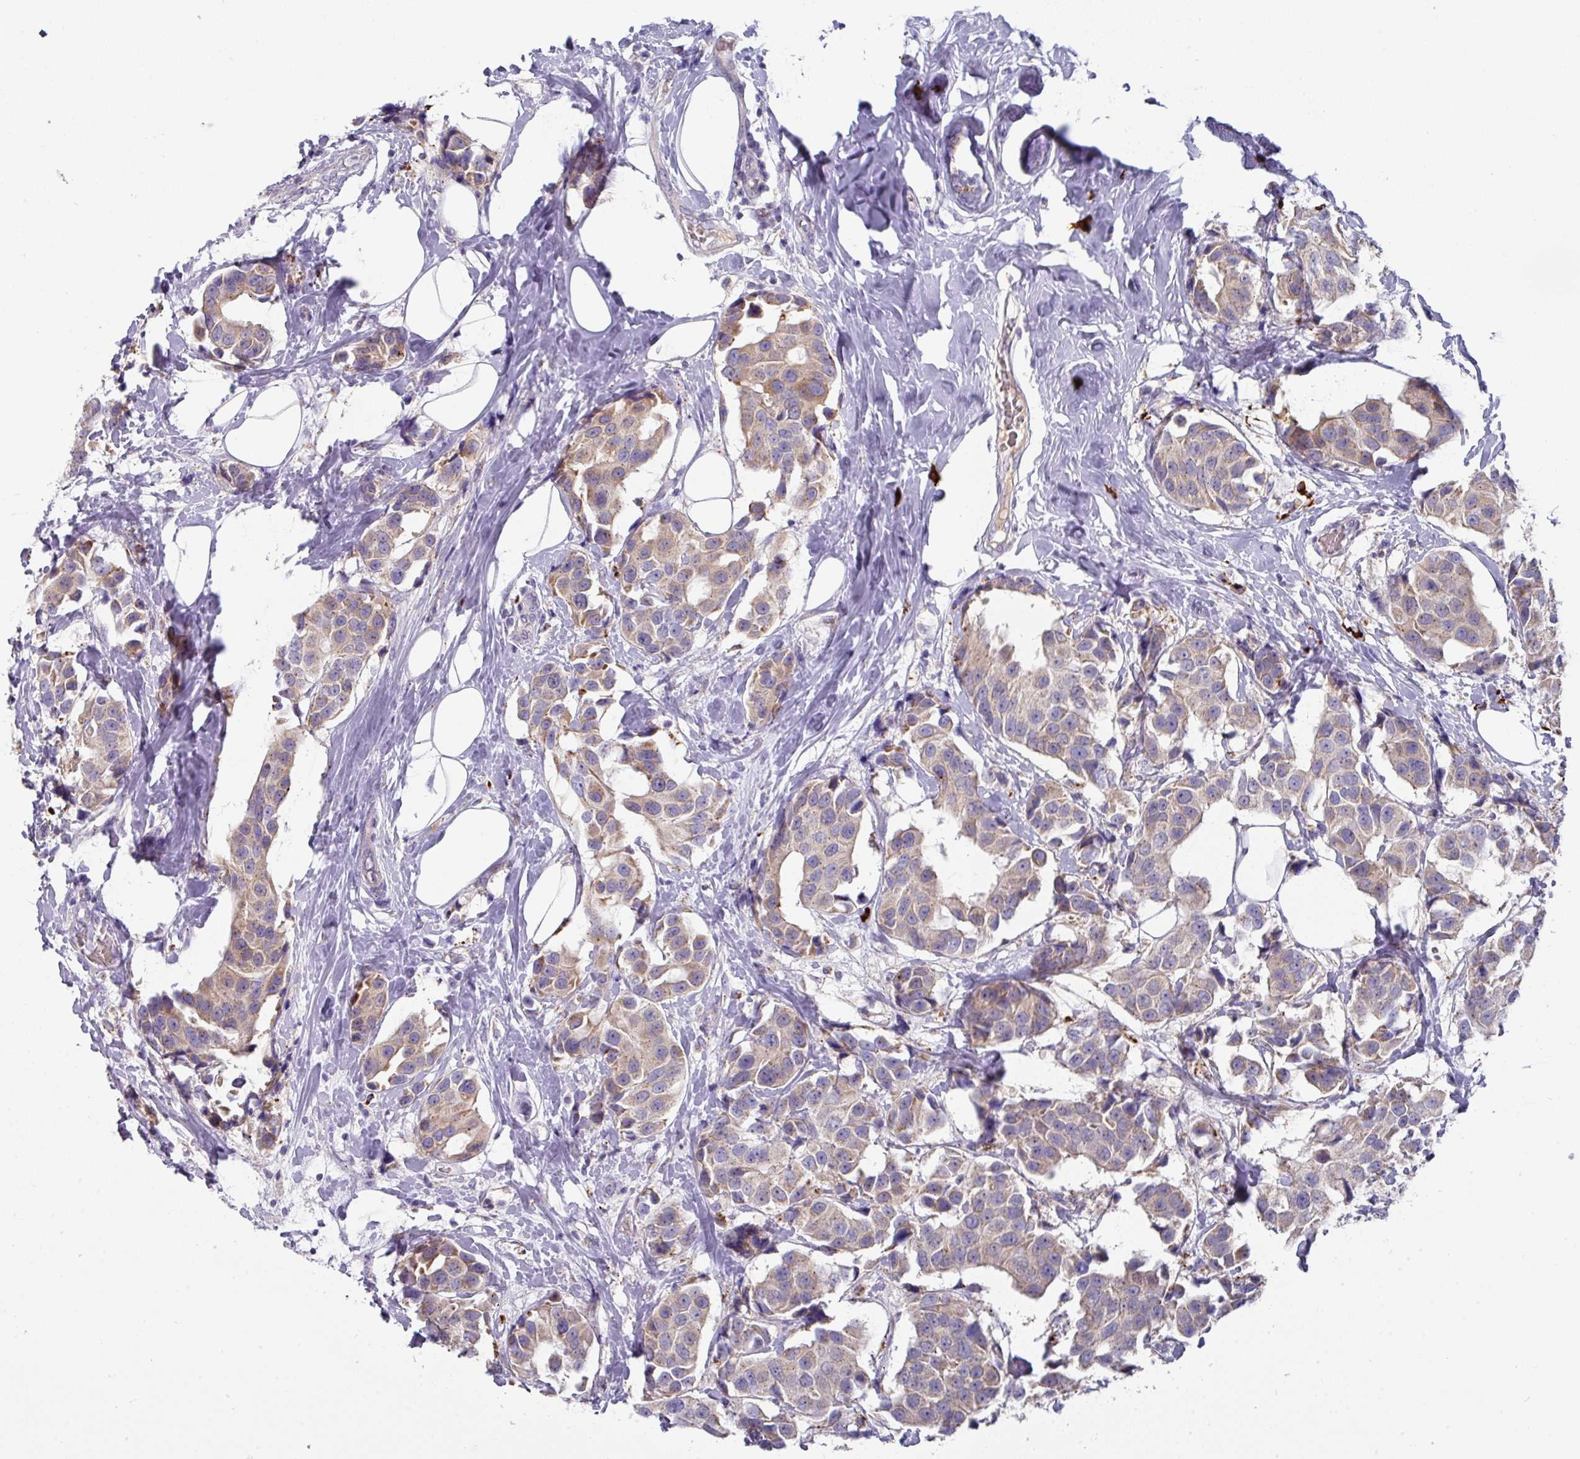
{"staining": {"intensity": "weak", "quantity": "25%-75%", "location": "cytoplasmic/membranous"}, "tissue": "breast cancer", "cell_type": "Tumor cells", "image_type": "cancer", "snomed": [{"axis": "morphology", "description": "Normal tissue, NOS"}, {"axis": "morphology", "description": "Duct carcinoma"}, {"axis": "topography", "description": "Breast"}], "caption": "DAB immunohistochemical staining of human breast cancer demonstrates weak cytoplasmic/membranous protein expression in about 25%-75% of tumor cells. (DAB = brown stain, brightfield microscopy at high magnification).", "gene": "IL4R", "patient": {"sex": "female", "age": 39}}